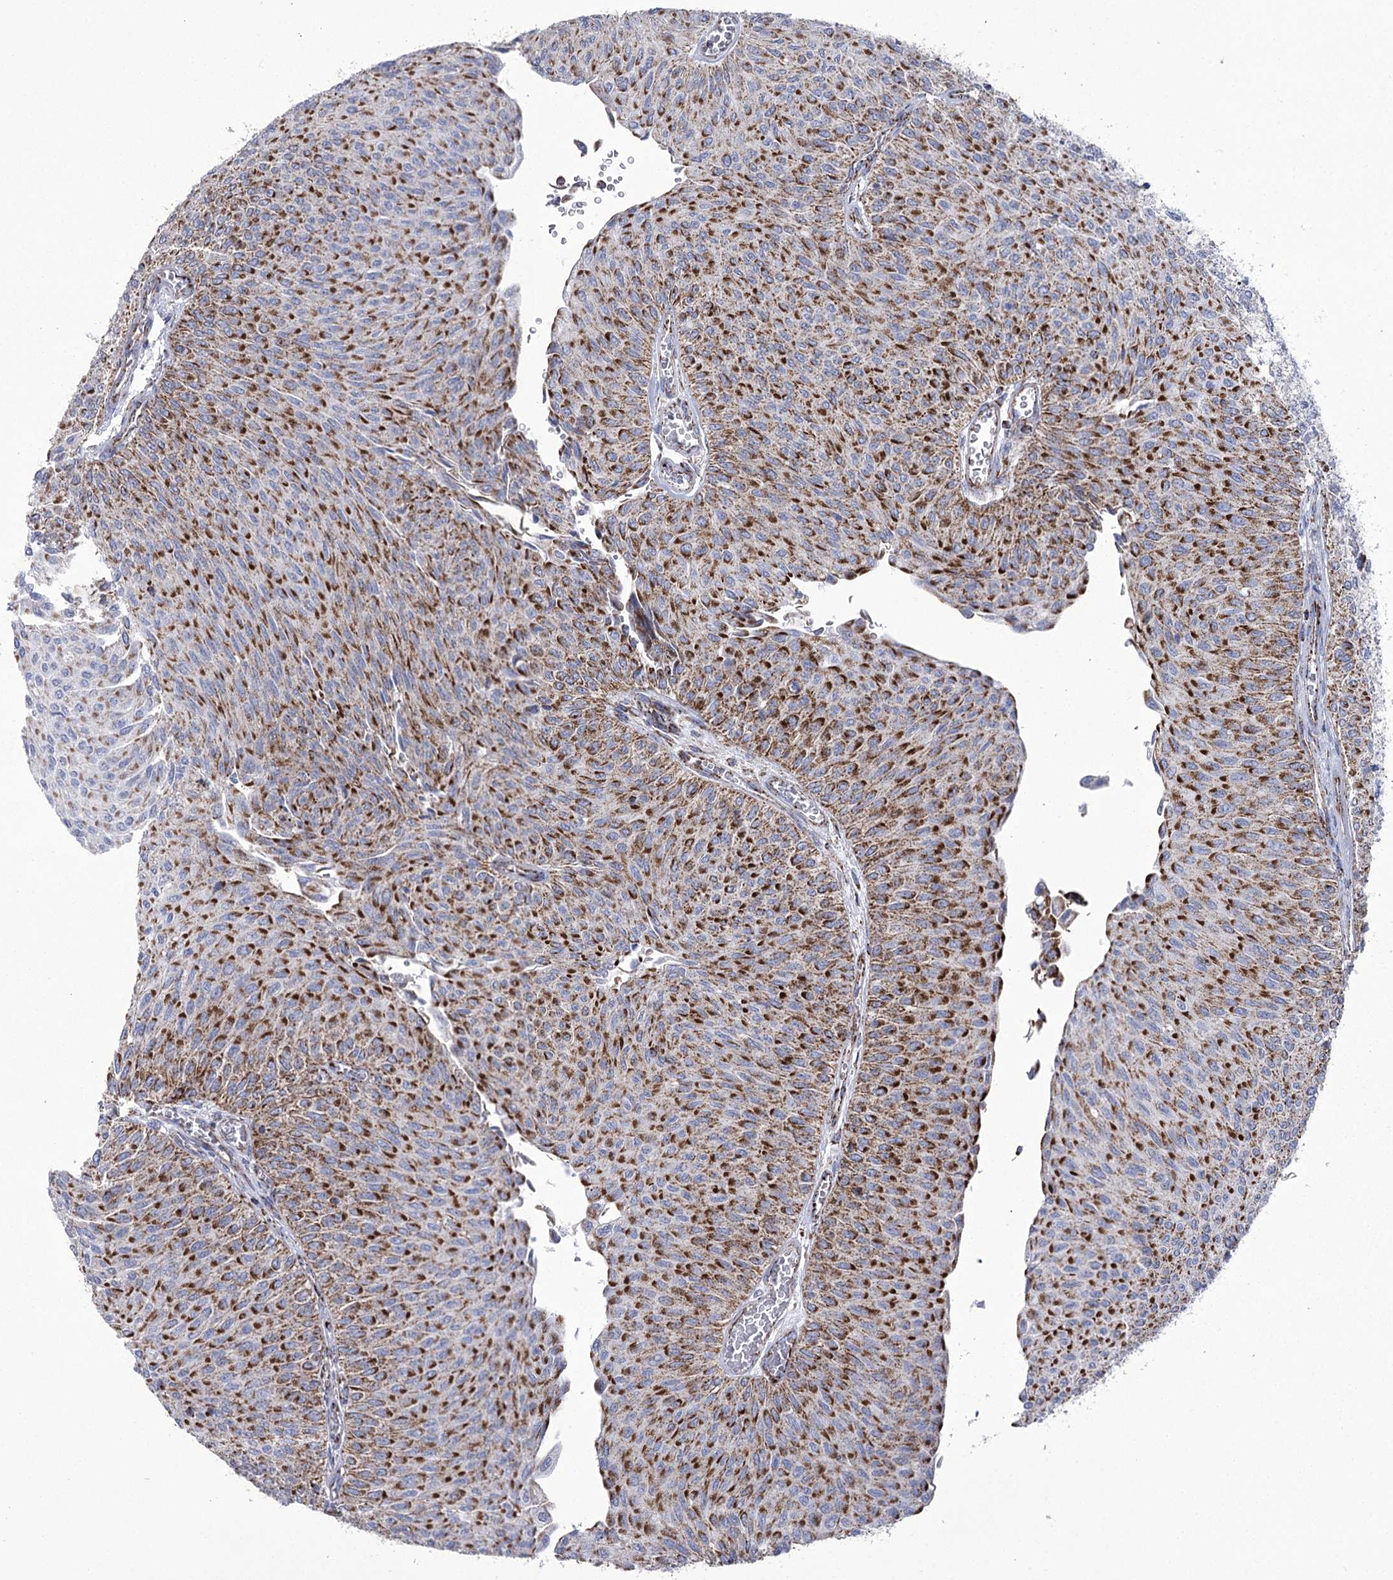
{"staining": {"intensity": "strong", "quantity": ">75%", "location": "cytoplasmic/membranous"}, "tissue": "urothelial cancer", "cell_type": "Tumor cells", "image_type": "cancer", "snomed": [{"axis": "morphology", "description": "Urothelial carcinoma, Low grade"}, {"axis": "topography", "description": "Urinary bladder"}], "caption": "Protein analysis of low-grade urothelial carcinoma tissue reveals strong cytoplasmic/membranous staining in approximately >75% of tumor cells.", "gene": "PDHB", "patient": {"sex": "male", "age": 78}}